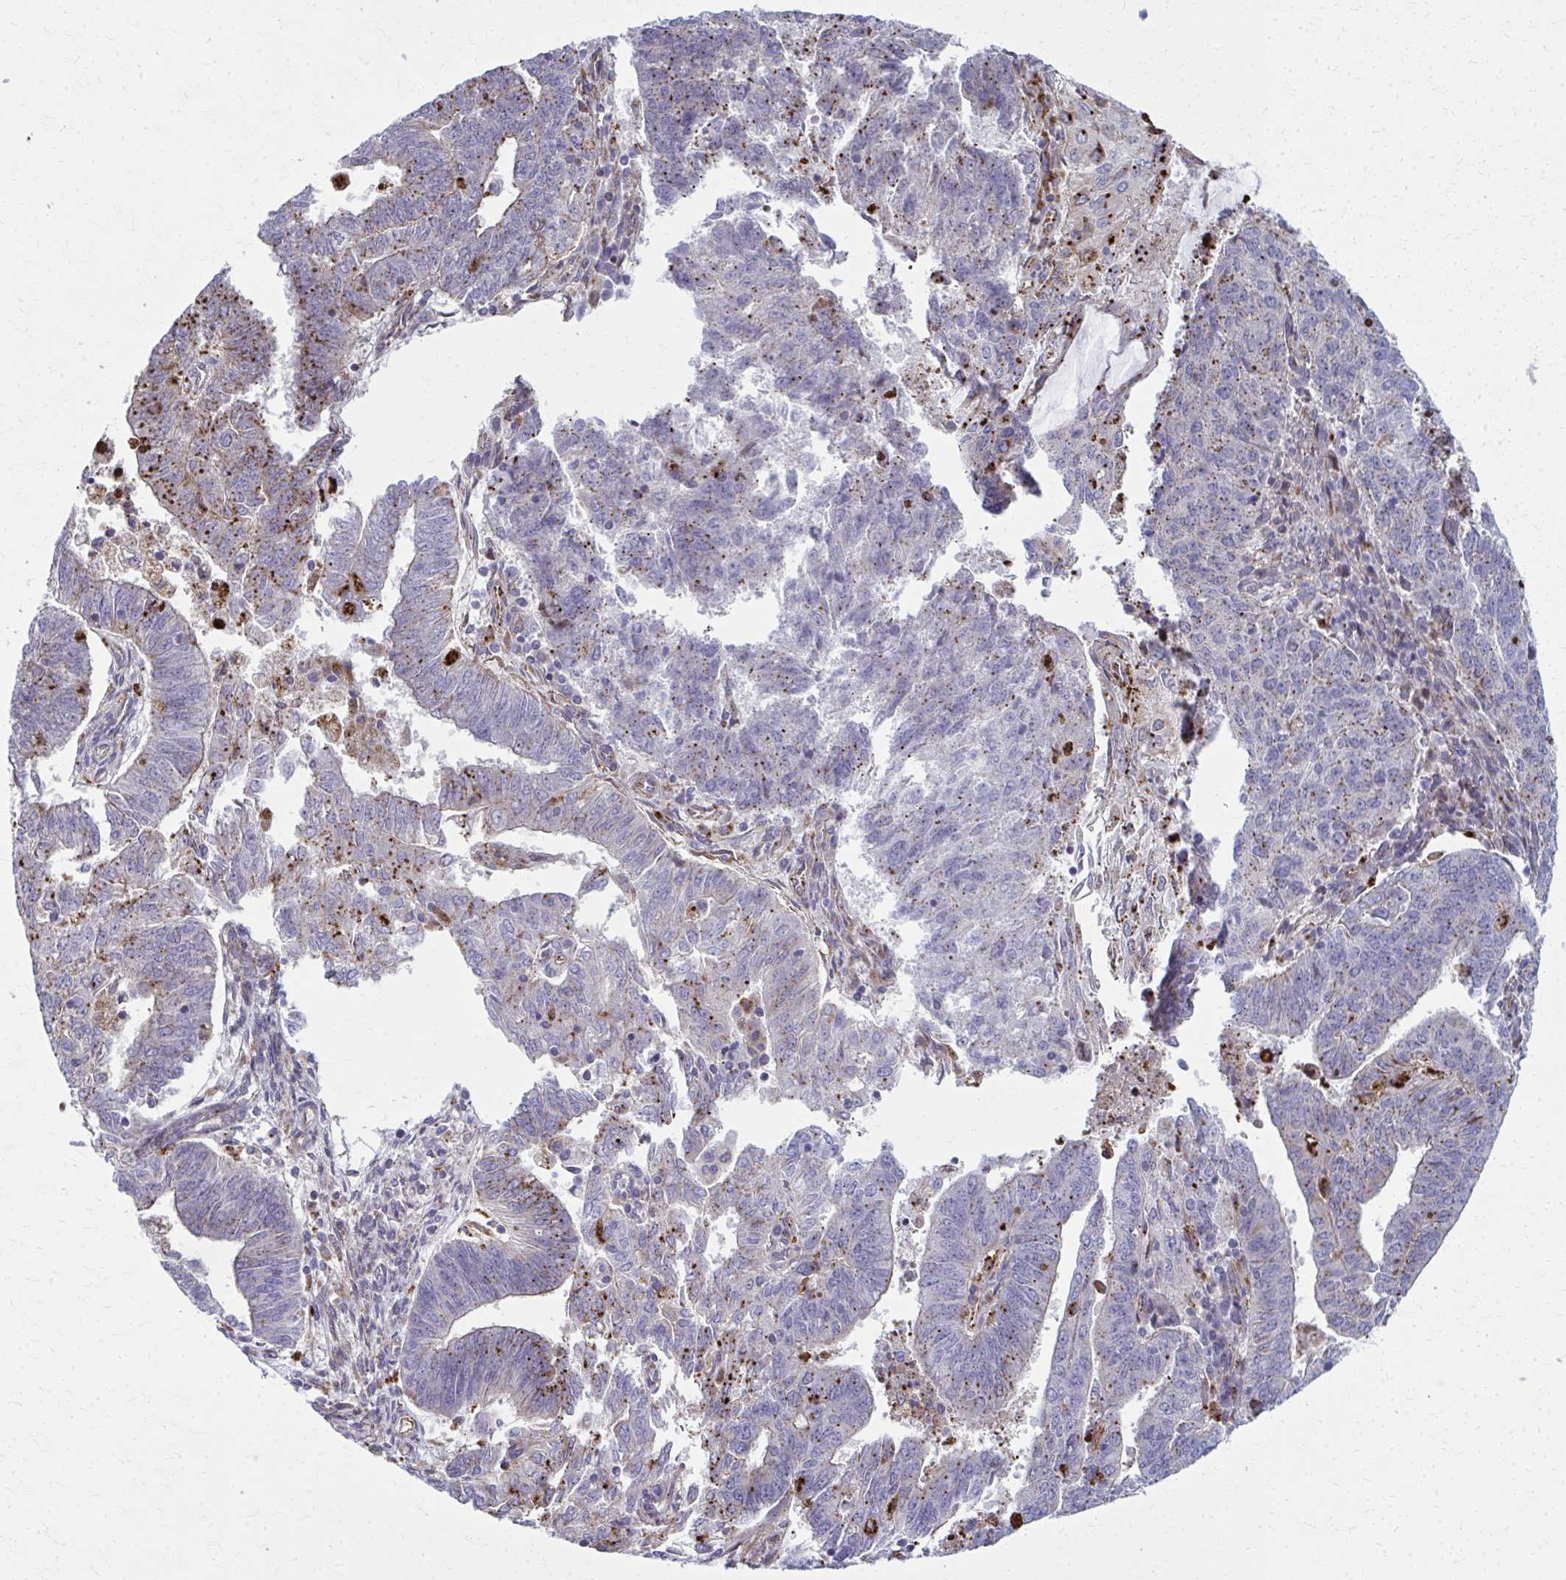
{"staining": {"intensity": "moderate", "quantity": "25%-75%", "location": "cytoplasmic/membranous"}, "tissue": "endometrial cancer", "cell_type": "Tumor cells", "image_type": "cancer", "snomed": [{"axis": "morphology", "description": "Adenocarcinoma, NOS"}, {"axis": "topography", "description": "Endometrium"}], "caption": "Immunohistochemistry (IHC) (DAB) staining of adenocarcinoma (endometrial) demonstrates moderate cytoplasmic/membranous protein positivity in about 25%-75% of tumor cells.", "gene": "LRRC4B", "patient": {"sex": "female", "age": 82}}